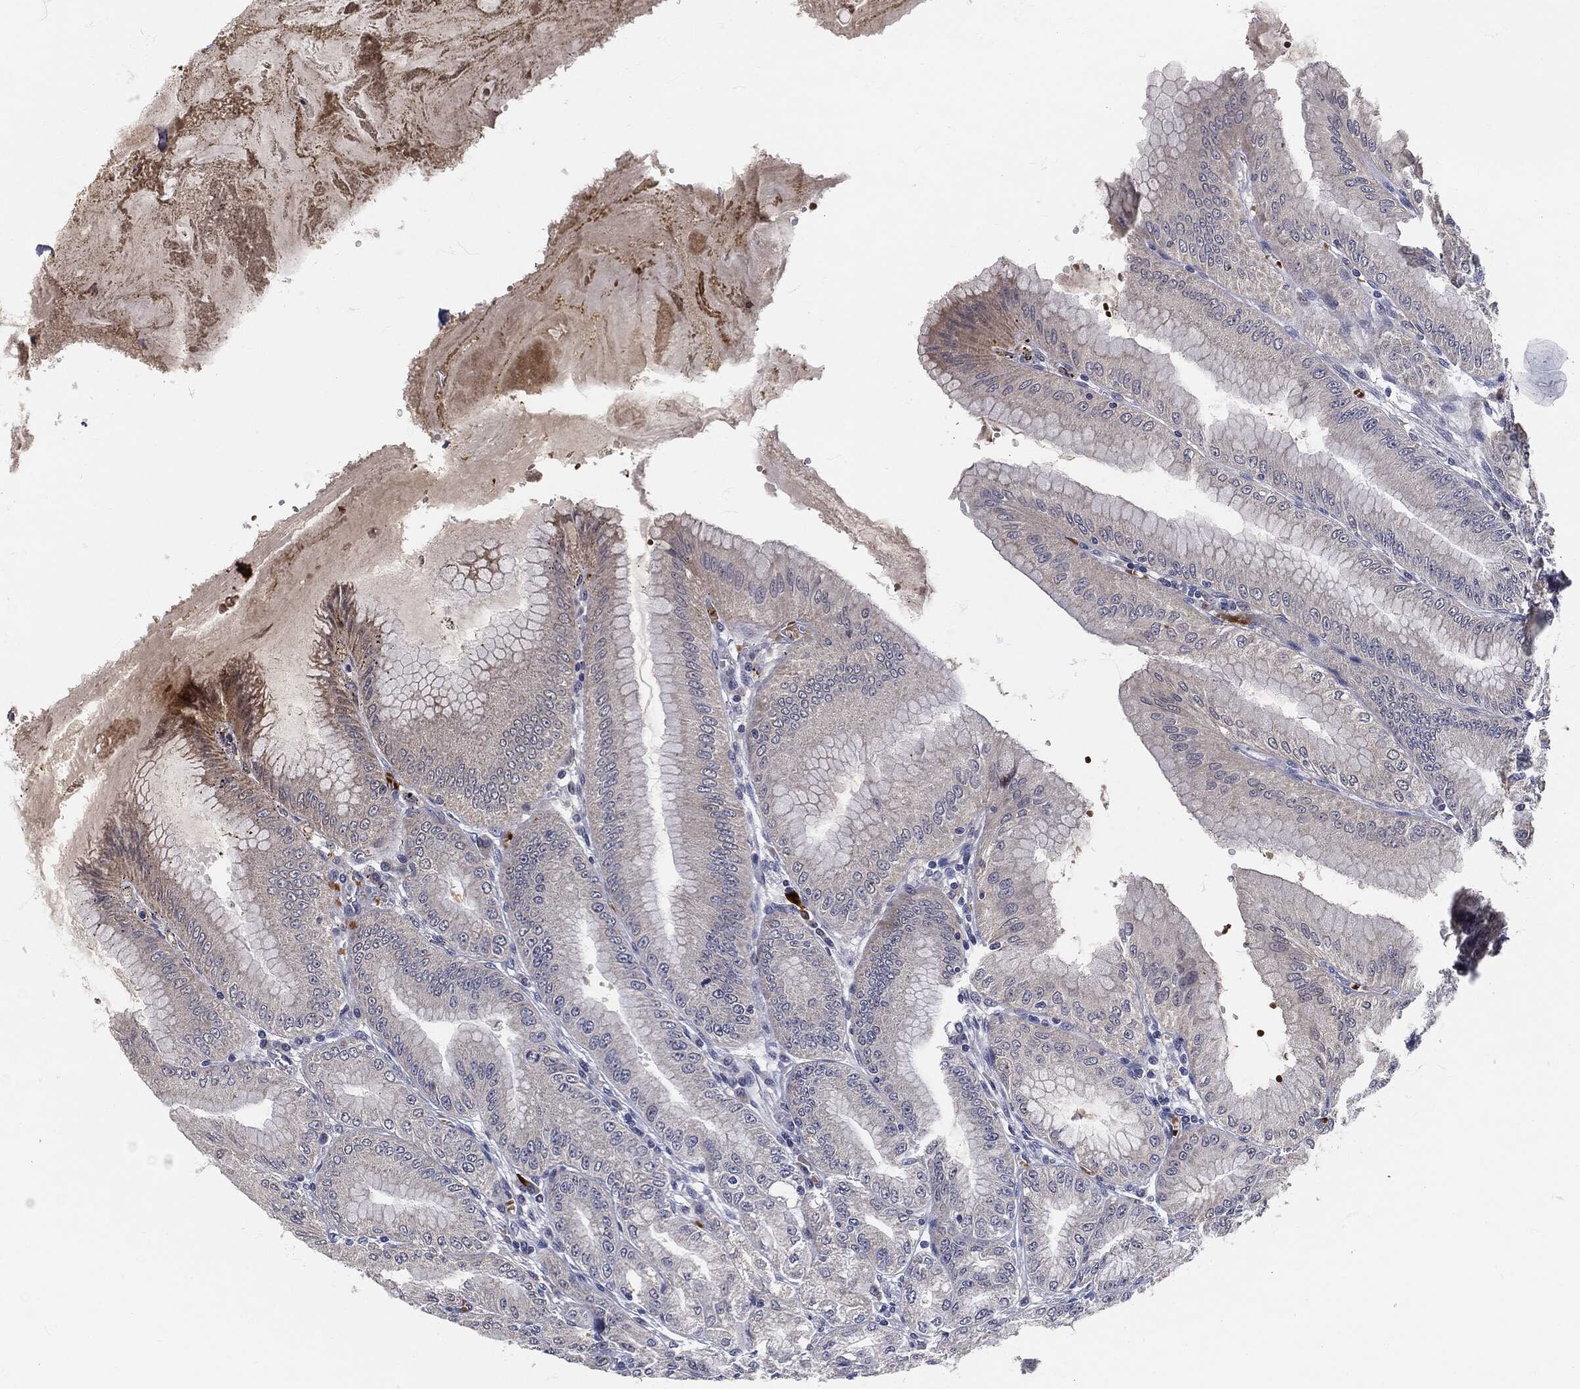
{"staining": {"intensity": "moderate", "quantity": "<25%", "location": "cytoplasmic/membranous"}, "tissue": "stomach", "cell_type": "Glandular cells", "image_type": "normal", "snomed": [{"axis": "morphology", "description": "Normal tissue, NOS"}, {"axis": "topography", "description": "Stomach"}], "caption": "Brown immunohistochemical staining in unremarkable human stomach shows moderate cytoplasmic/membranous expression in about <25% of glandular cells.", "gene": "SIGLEC9", "patient": {"sex": "male", "age": 71}}